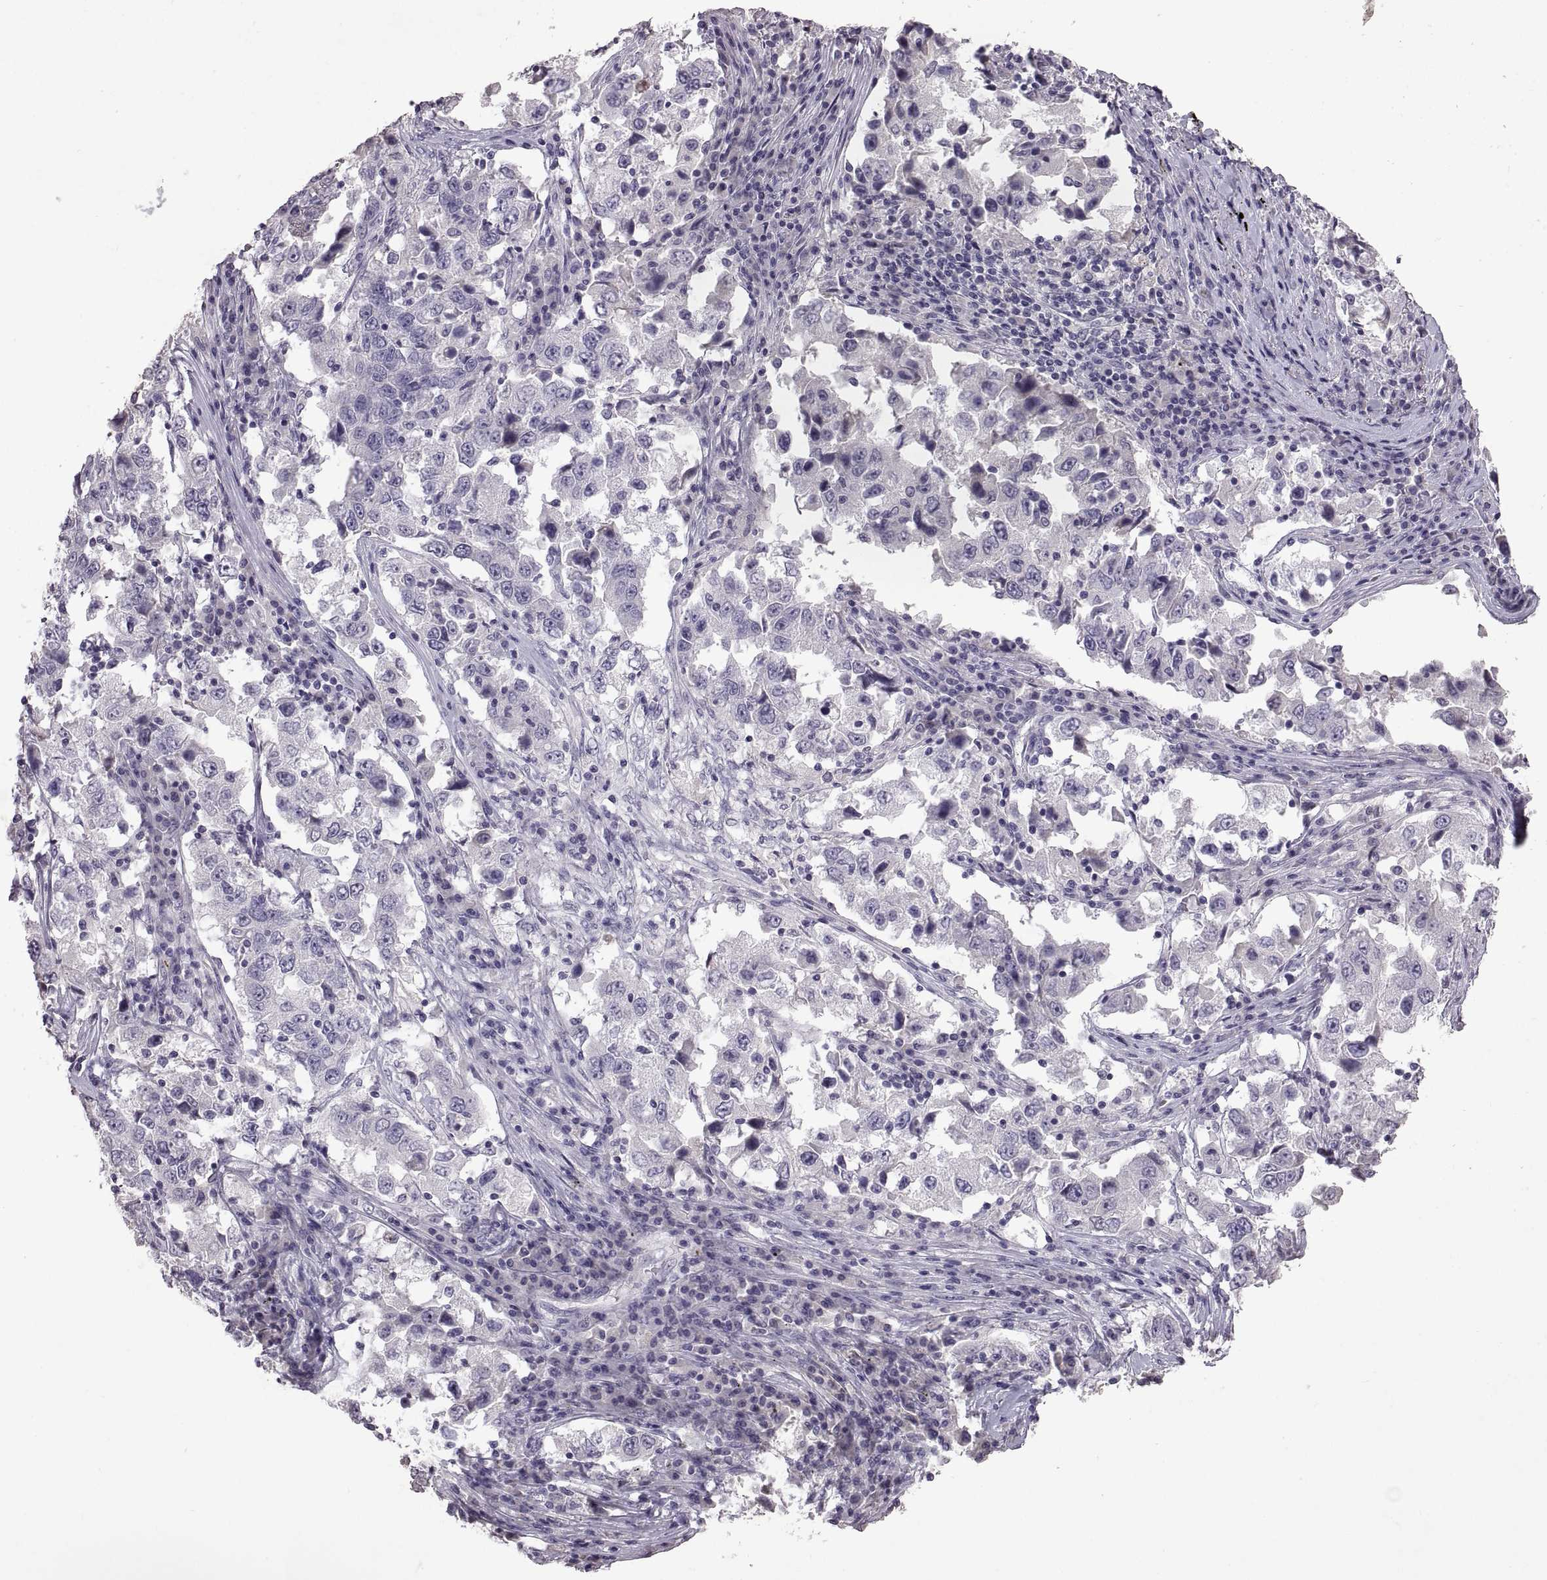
{"staining": {"intensity": "negative", "quantity": "none", "location": "none"}, "tissue": "lung cancer", "cell_type": "Tumor cells", "image_type": "cancer", "snomed": [{"axis": "morphology", "description": "Adenocarcinoma, NOS"}, {"axis": "topography", "description": "Lung"}], "caption": "This image is of lung adenocarcinoma stained with immunohistochemistry (IHC) to label a protein in brown with the nuclei are counter-stained blue. There is no positivity in tumor cells. (DAB immunohistochemistry (IHC) with hematoxylin counter stain).", "gene": "DEFB136", "patient": {"sex": "male", "age": 73}}